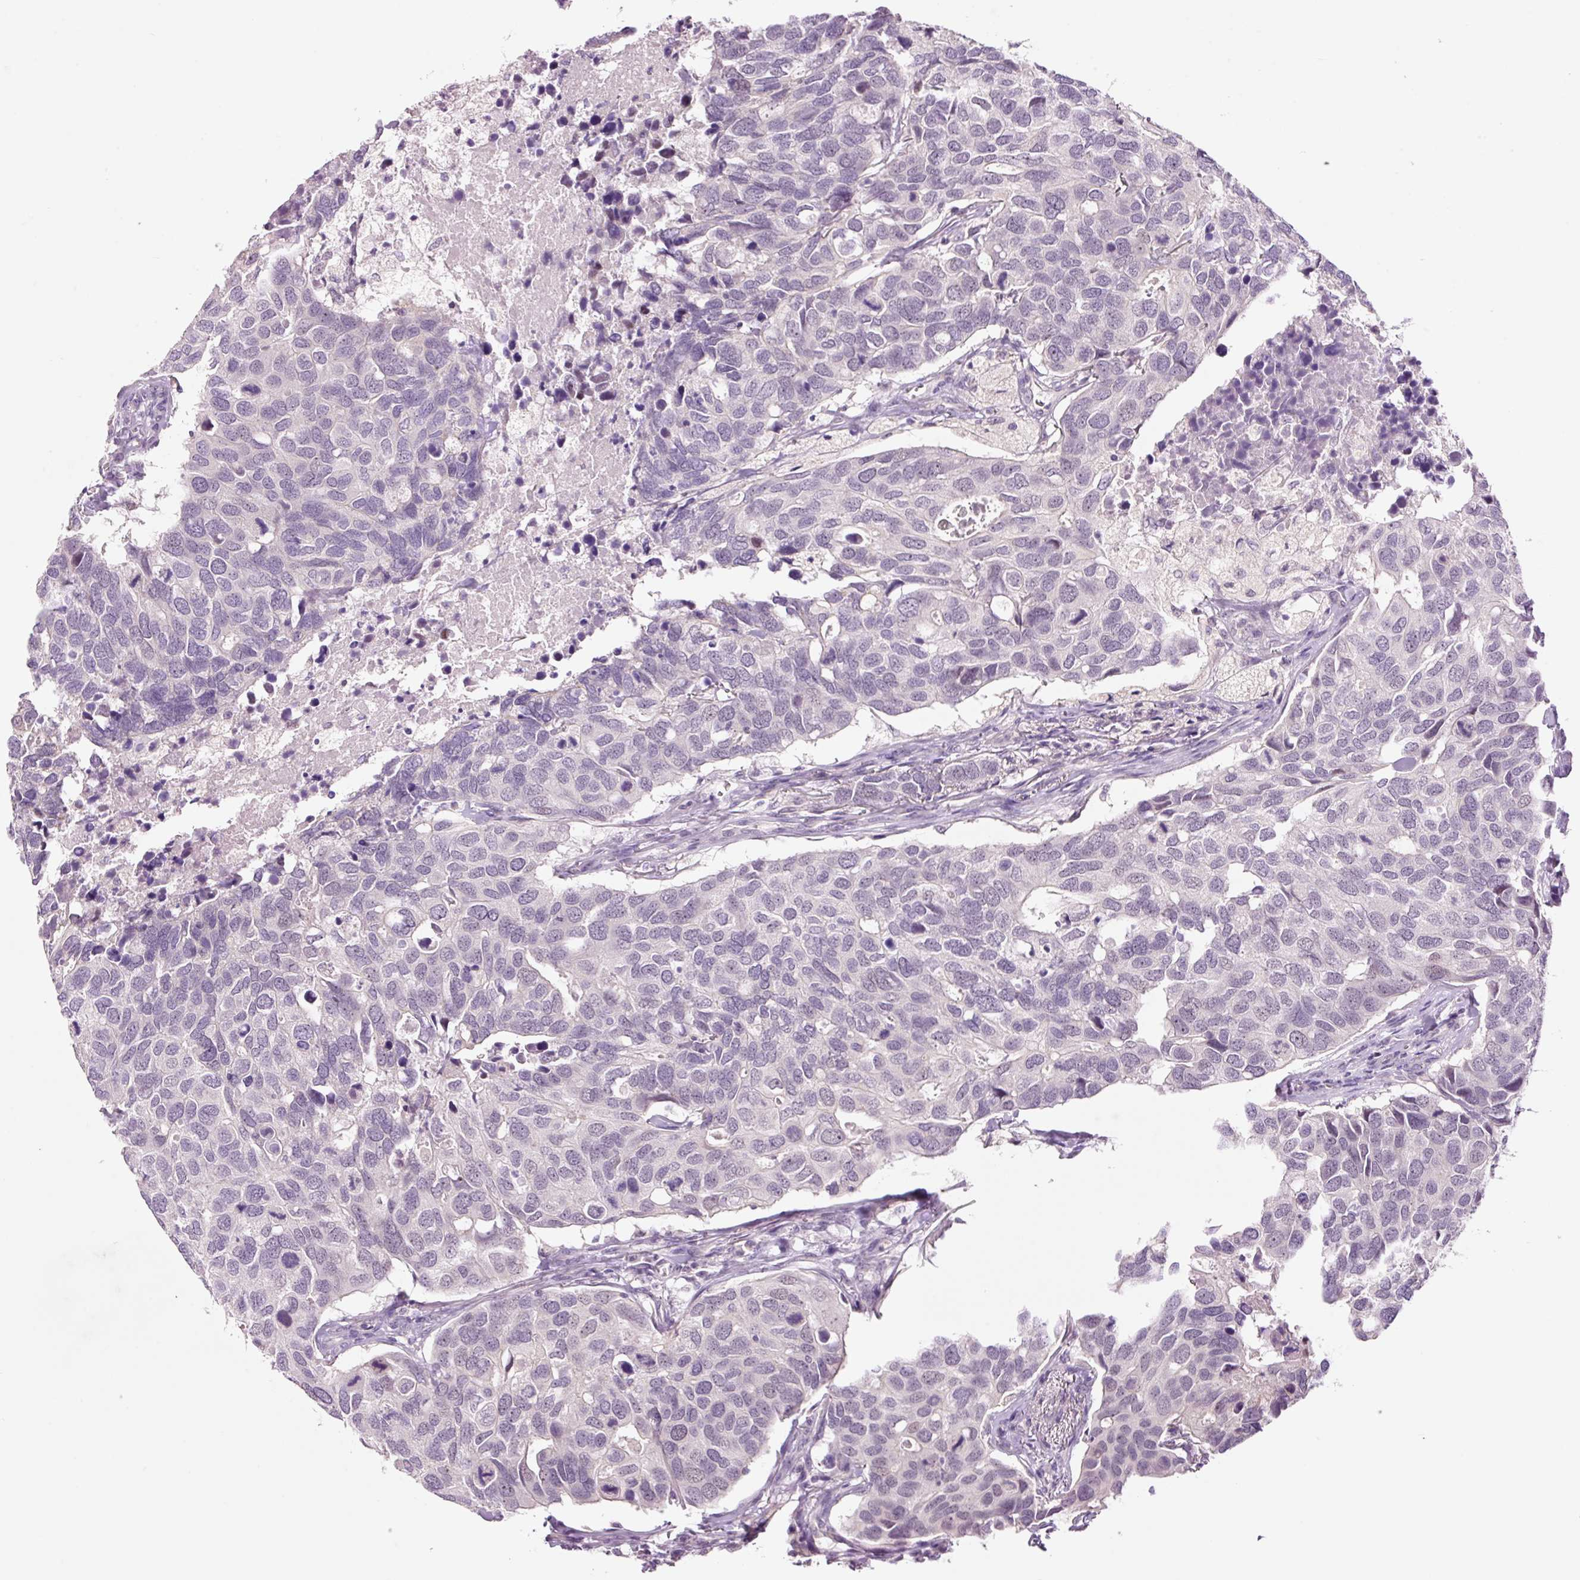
{"staining": {"intensity": "negative", "quantity": "none", "location": "none"}, "tissue": "breast cancer", "cell_type": "Tumor cells", "image_type": "cancer", "snomed": [{"axis": "morphology", "description": "Duct carcinoma"}, {"axis": "topography", "description": "Breast"}], "caption": "Immunohistochemical staining of breast cancer (invasive ductal carcinoma) reveals no significant positivity in tumor cells.", "gene": "GCG", "patient": {"sex": "female", "age": 83}}